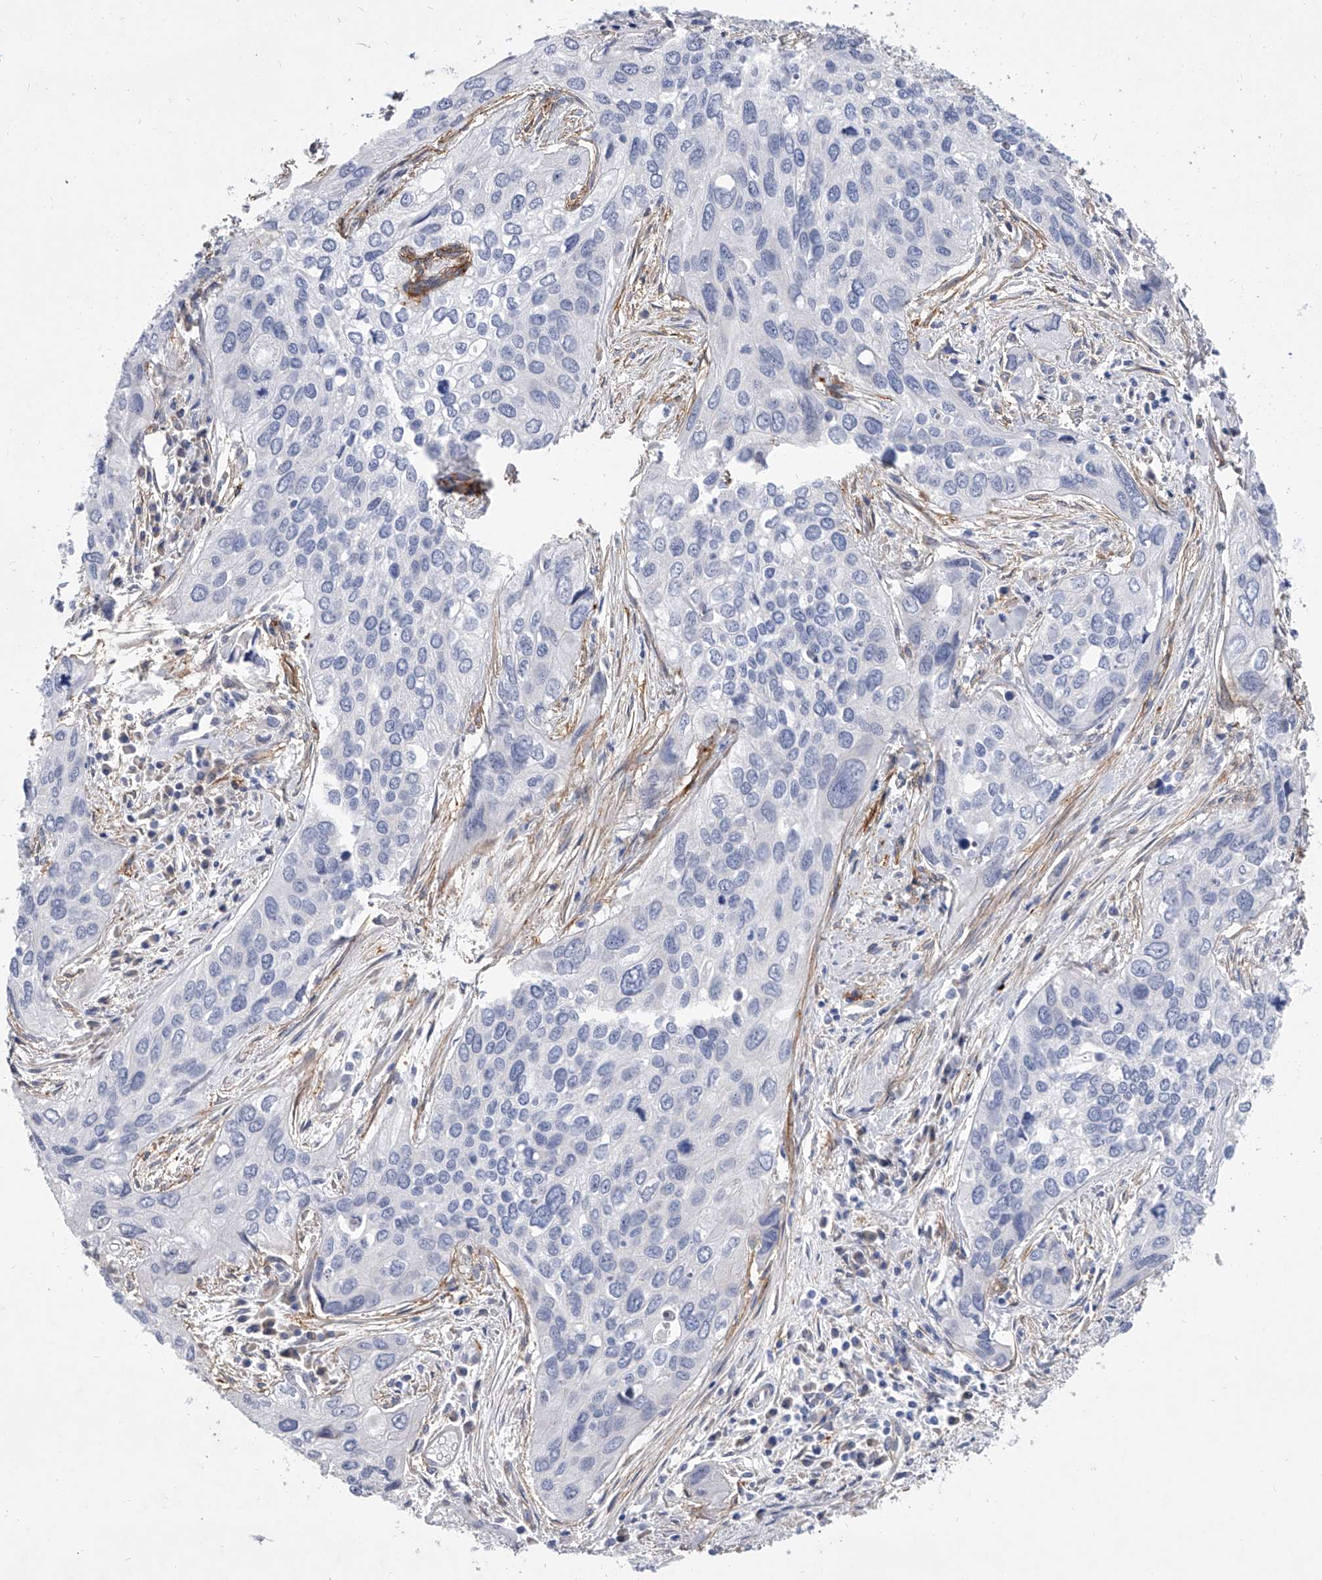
{"staining": {"intensity": "negative", "quantity": "none", "location": "none"}, "tissue": "cervical cancer", "cell_type": "Tumor cells", "image_type": "cancer", "snomed": [{"axis": "morphology", "description": "Squamous cell carcinoma, NOS"}, {"axis": "topography", "description": "Cervix"}], "caption": "Tumor cells show no significant protein staining in cervical cancer.", "gene": "ALG14", "patient": {"sex": "female", "age": 55}}